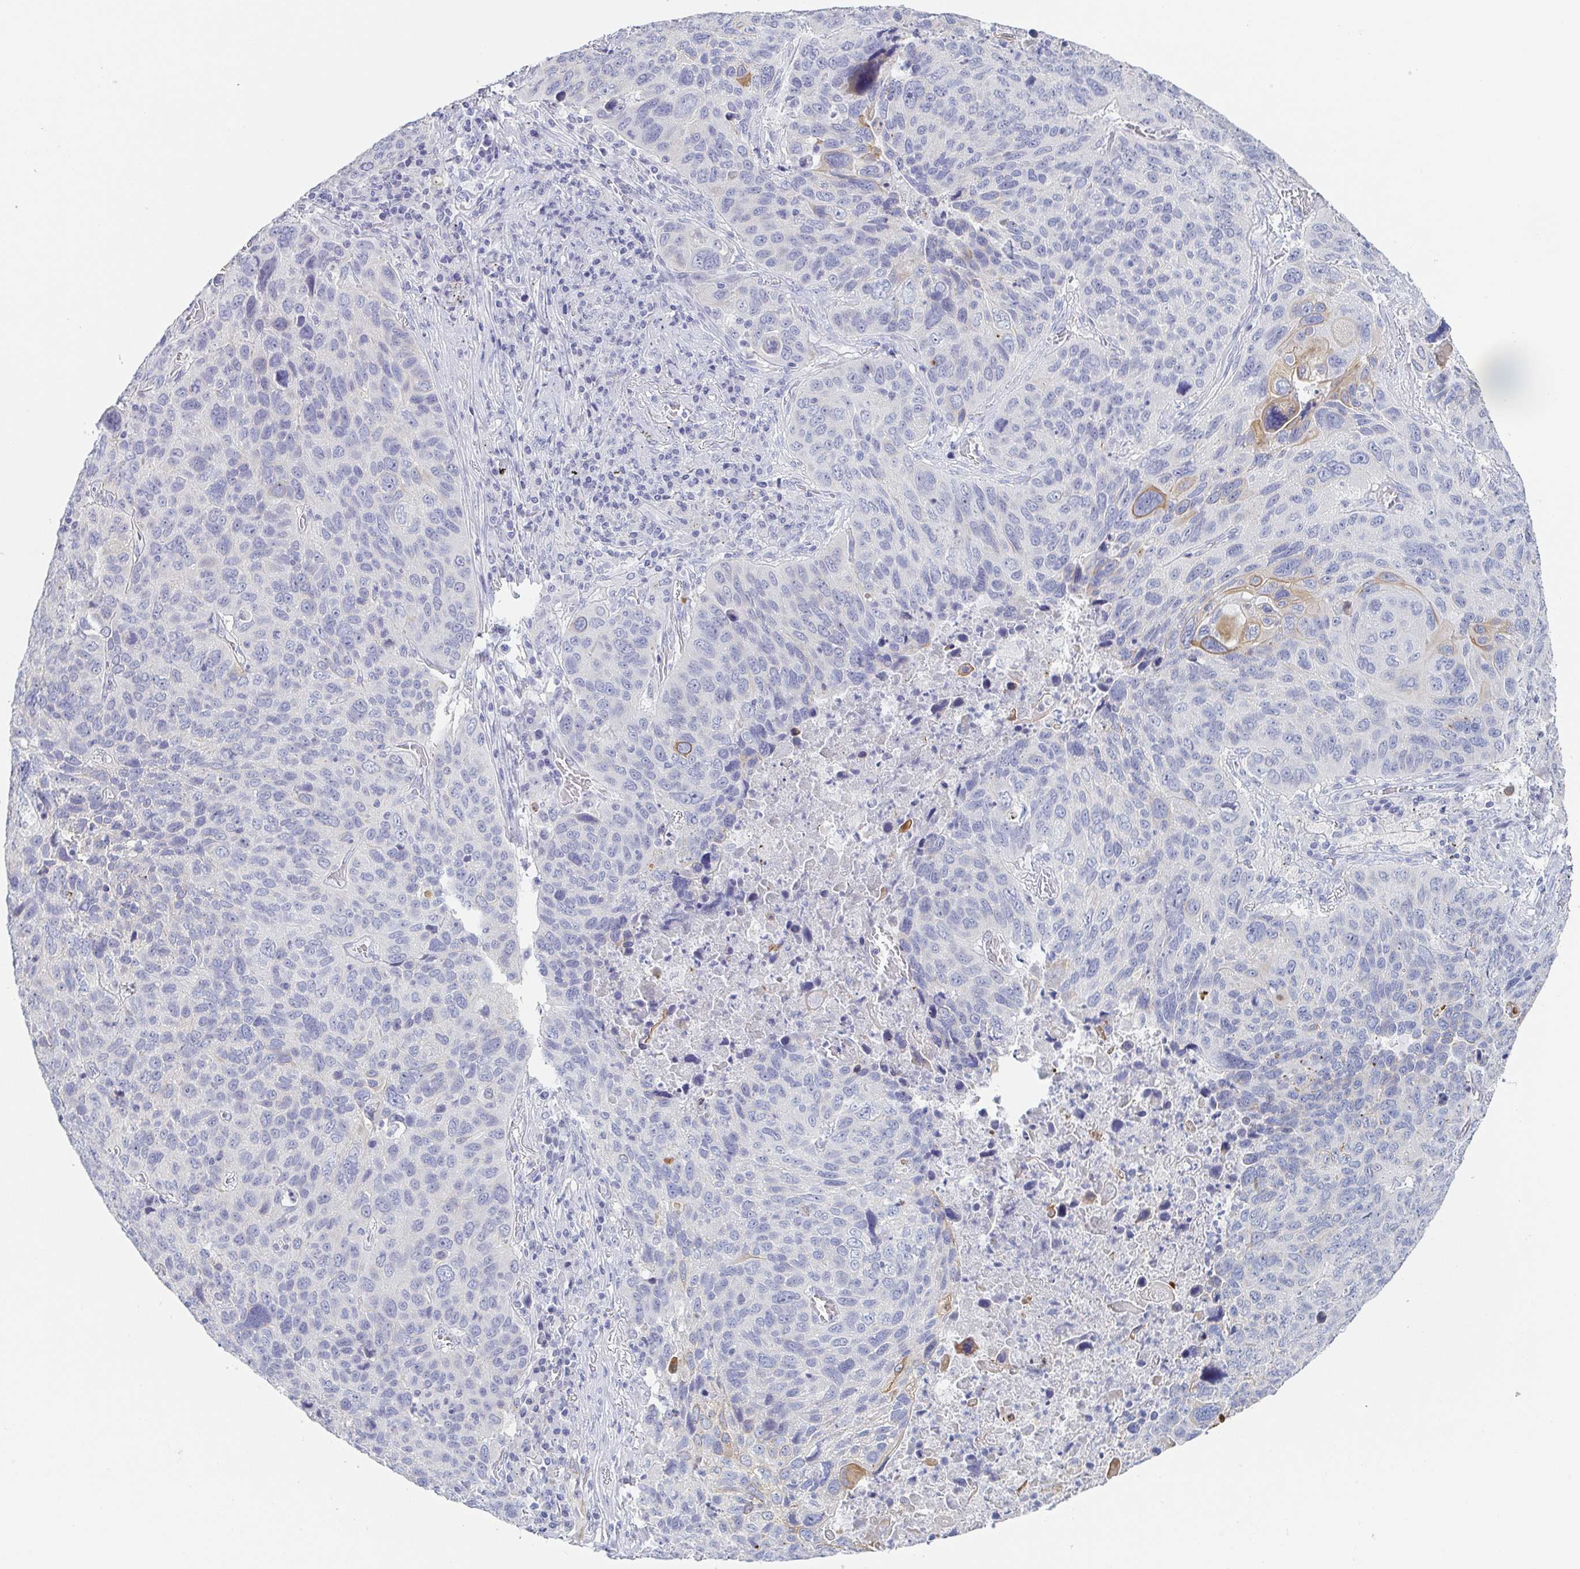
{"staining": {"intensity": "moderate", "quantity": "<25%", "location": "cytoplasmic/membranous"}, "tissue": "lung cancer", "cell_type": "Tumor cells", "image_type": "cancer", "snomed": [{"axis": "morphology", "description": "Squamous cell carcinoma, NOS"}, {"axis": "topography", "description": "Lung"}], "caption": "Squamous cell carcinoma (lung) stained with DAB (3,3'-diaminobenzidine) immunohistochemistry reveals low levels of moderate cytoplasmic/membranous positivity in approximately <25% of tumor cells.", "gene": "RHOV", "patient": {"sex": "male", "age": 68}}